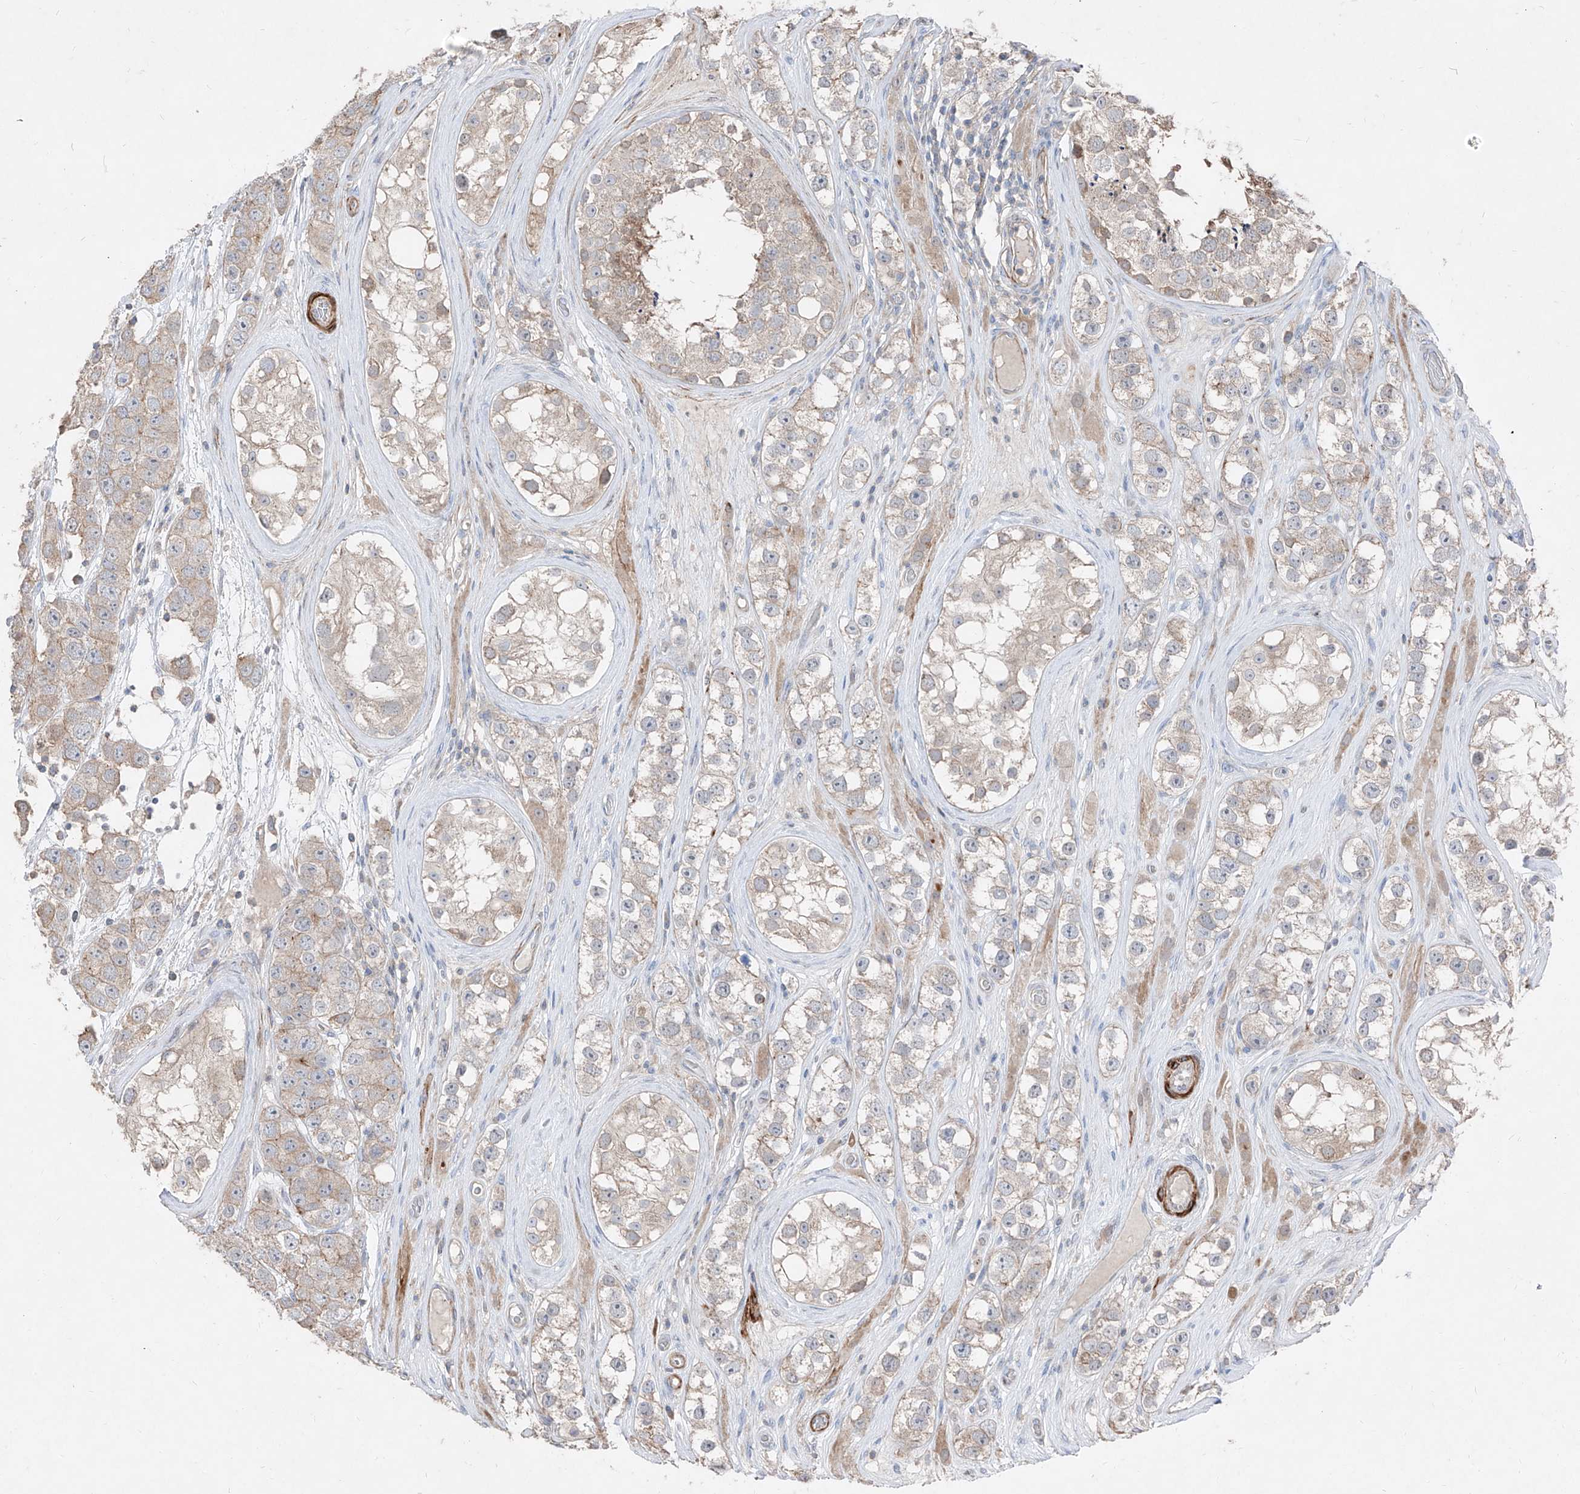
{"staining": {"intensity": "weak", "quantity": "25%-75%", "location": "cytoplasmic/membranous"}, "tissue": "testis cancer", "cell_type": "Tumor cells", "image_type": "cancer", "snomed": [{"axis": "morphology", "description": "Seminoma, NOS"}, {"axis": "topography", "description": "Testis"}], "caption": "Human testis cancer stained for a protein (brown) displays weak cytoplasmic/membranous positive expression in approximately 25%-75% of tumor cells.", "gene": "UFD1", "patient": {"sex": "male", "age": 28}}